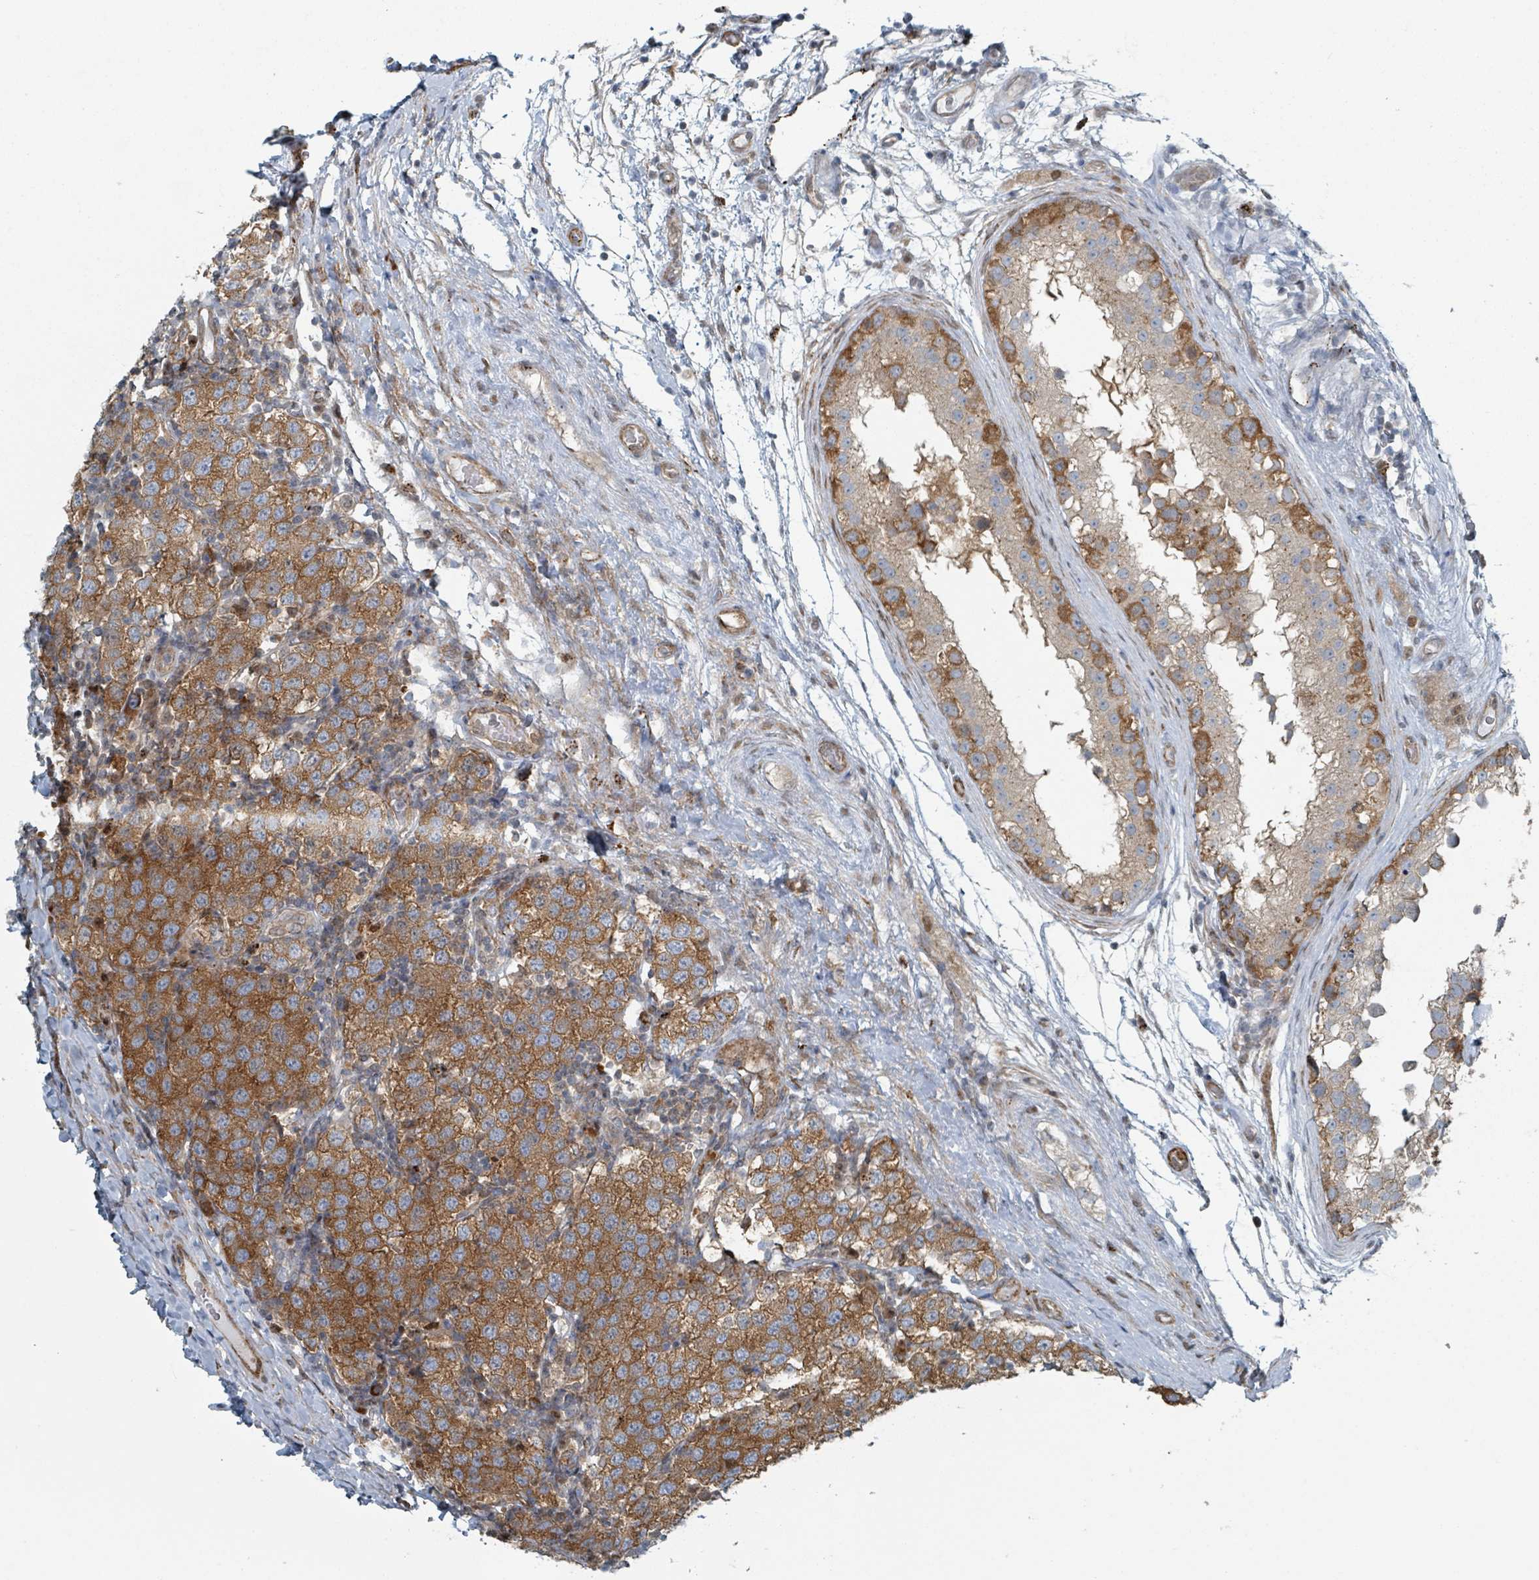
{"staining": {"intensity": "strong", "quantity": ">75%", "location": "cytoplasmic/membranous"}, "tissue": "testis cancer", "cell_type": "Tumor cells", "image_type": "cancer", "snomed": [{"axis": "morphology", "description": "Seminoma, NOS"}, {"axis": "topography", "description": "Testis"}], "caption": "IHC staining of seminoma (testis), which shows high levels of strong cytoplasmic/membranous expression in approximately >75% of tumor cells indicating strong cytoplasmic/membranous protein expression. The staining was performed using DAB (brown) for protein detection and nuclei were counterstained in hematoxylin (blue).", "gene": "RHPN2", "patient": {"sex": "male", "age": 34}}